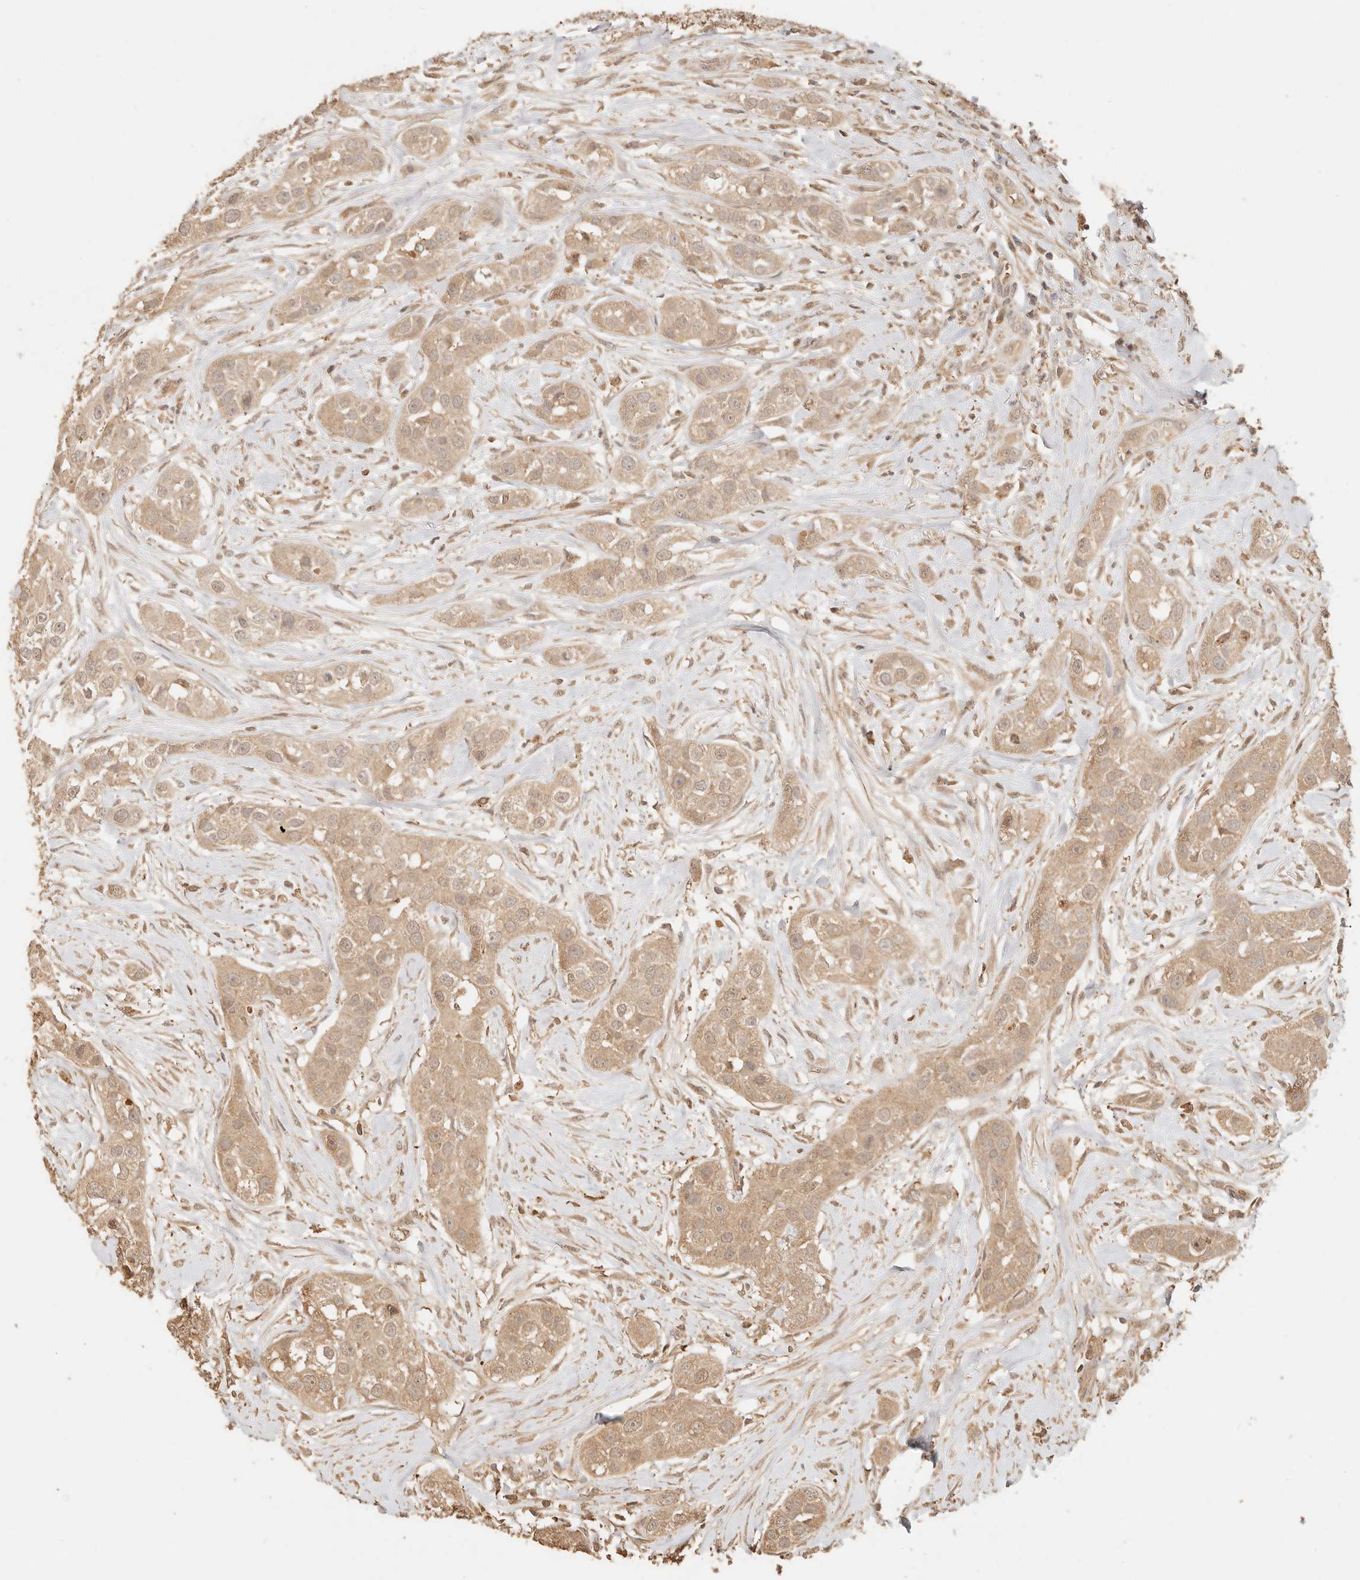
{"staining": {"intensity": "moderate", "quantity": ">75%", "location": "cytoplasmic/membranous"}, "tissue": "head and neck cancer", "cell_type": "Tumor cells", "image_type": "cancer", "snomed": [{"axis": "morphology", "description": "Normal tissue, NOS"}, {"axis": "morphology", "description": "Squamous cell carcinoma, NOS"}, {"axis": "topography", "description": "Skeletal muscle"}, {"axis": "topography", "description": "Head-Neck"}], "caption": "The immunohistochemical stain labels moderate cytoplasmic/membranous expression in tumor cells of head and neck cancer (squamous cell carcinoma) tissue. The protein is shown in brown color, while the nuclei are stained blue.", "gene": "INTS11", "patient": {"sex": "male", "age": 51}}